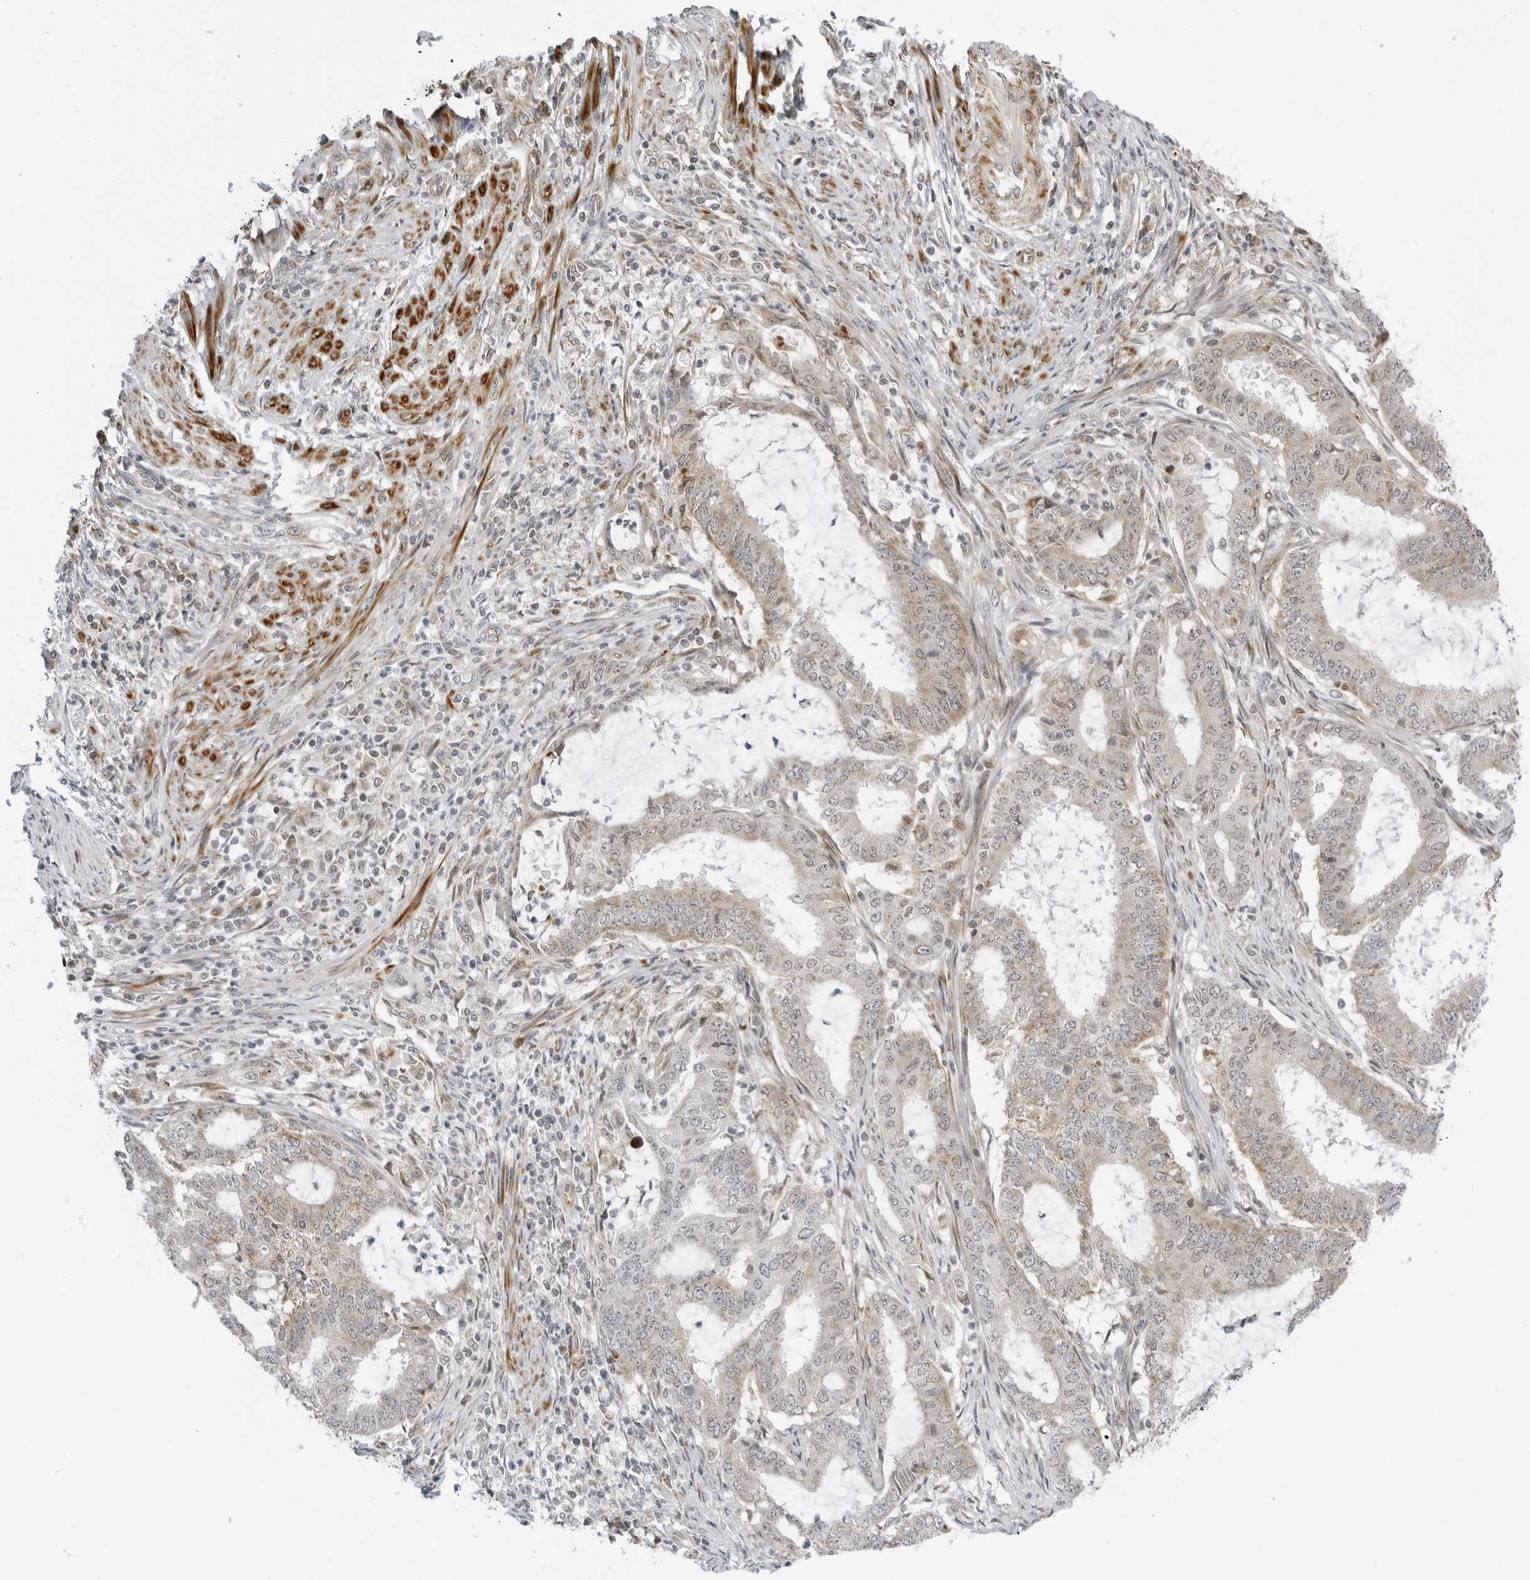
{"staining": {"intensity": "weak", "quantity": "<25%", "location": "cytoplasmic/membranous"}, "tissue": "endometrial cancer", "cell_type": "Tumor cells", "image_type": "cancer", "snomed": [{"axis": "morphology", "description": "Adenocarcinoma, NOS"}, {"axis": "topography", "description": "Endometrium"}], "caption": "This is a micrograph of immunohistochemistry staining of endometrial cancer, which shows no expression in tumor cells.", "gene": "PEX2", "patient": {"sex": "female", "age": 51}}